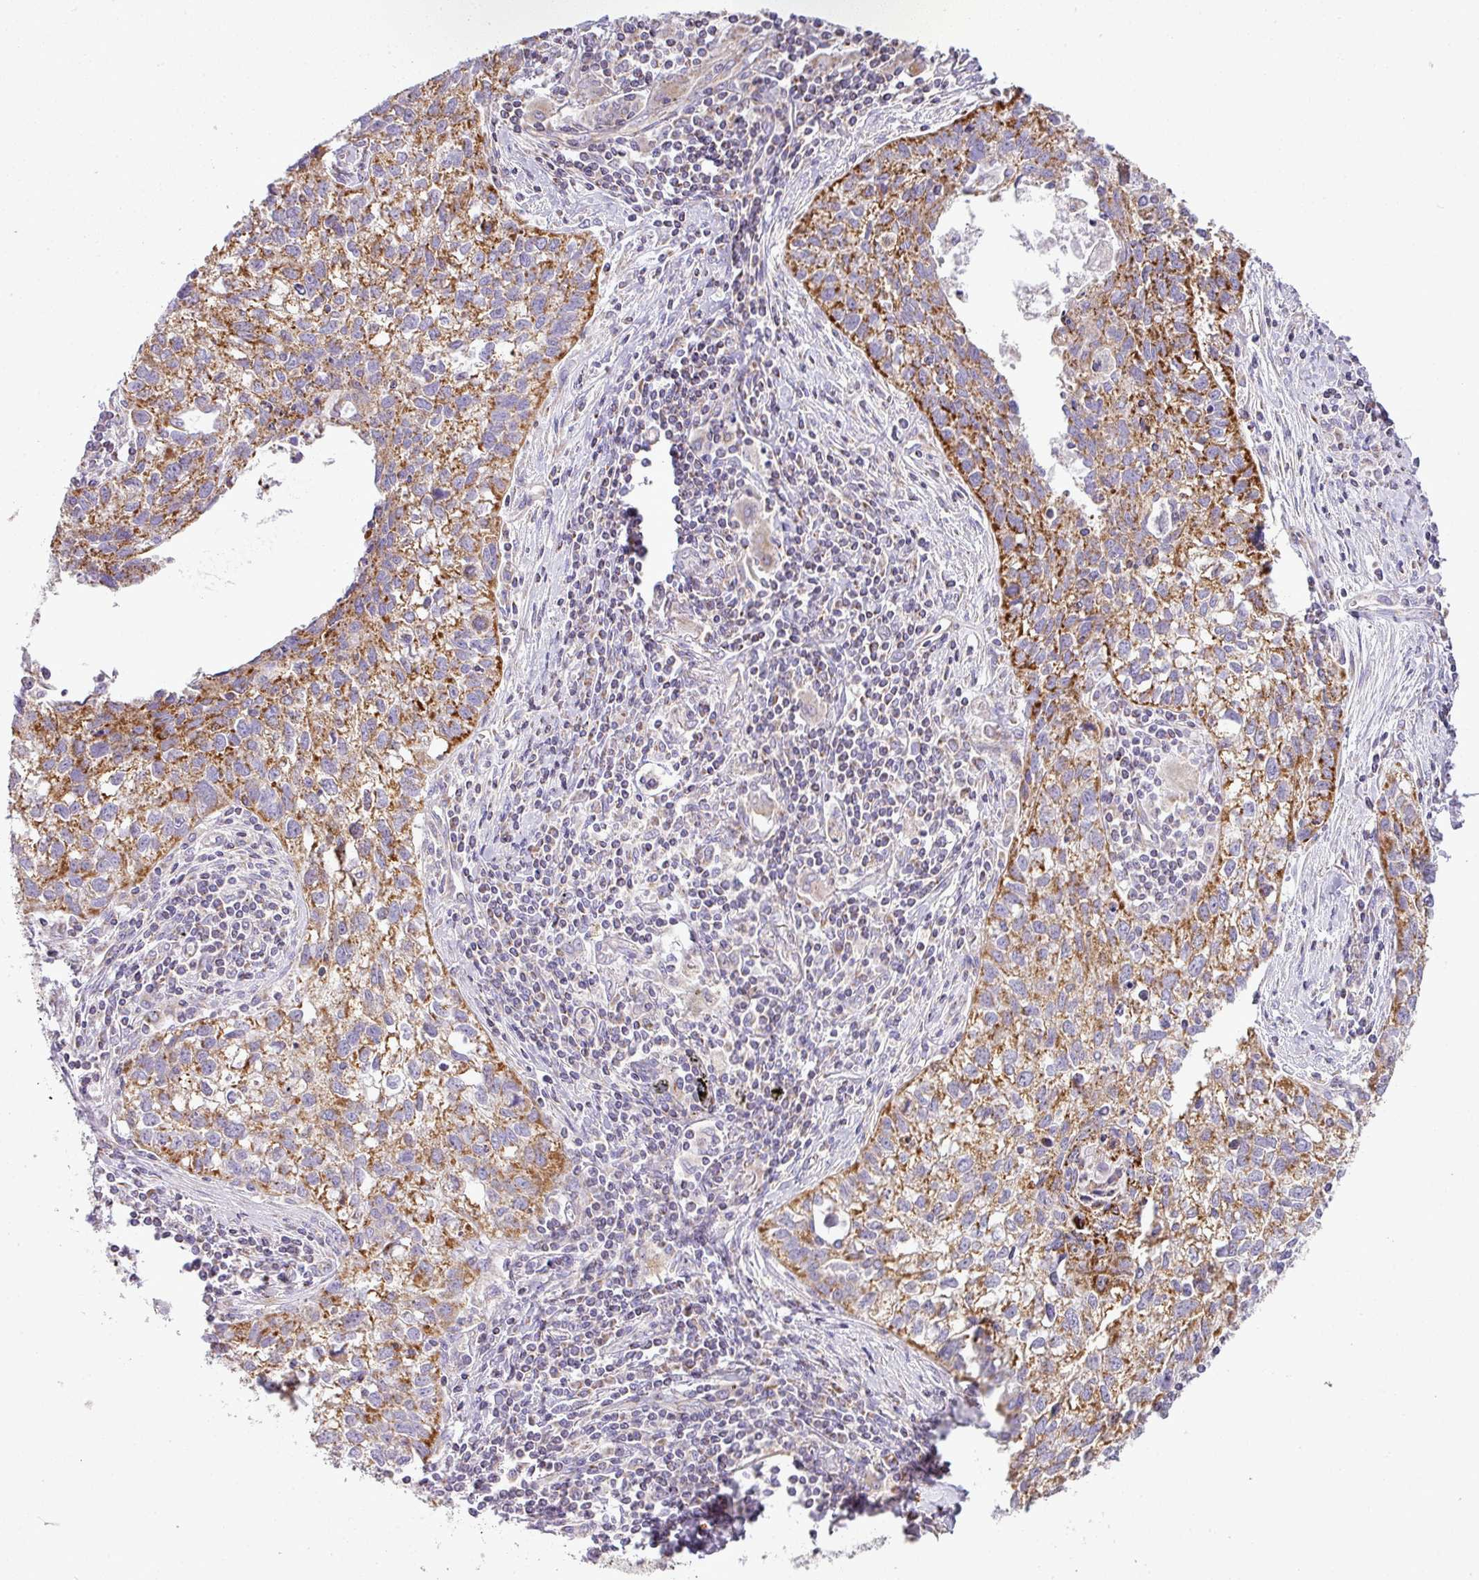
{"staining": {"intensity": "strong", "quantity": ">75%", "location": "cytoplasmic/membranous"}, "tissue": "lung cancer", "cell_type": "Tumor cells", "image_type": "cancer", "snomed": [{"axis": "morphology", "description": "Squamous cell carcinoma, NOS"}, {"axis": "topography", "description": "Lung"}], "caption": "The image reveals staining of squamous cell carcinoma (lung), revealing strong cytoplasmic/membranous protein expression (brown color) within tumor cells. (Brightfield microscopy of DAB IHC at high magnification).", "gene": "ZNF81", "patient": {"sex": "male", "age": 74}}